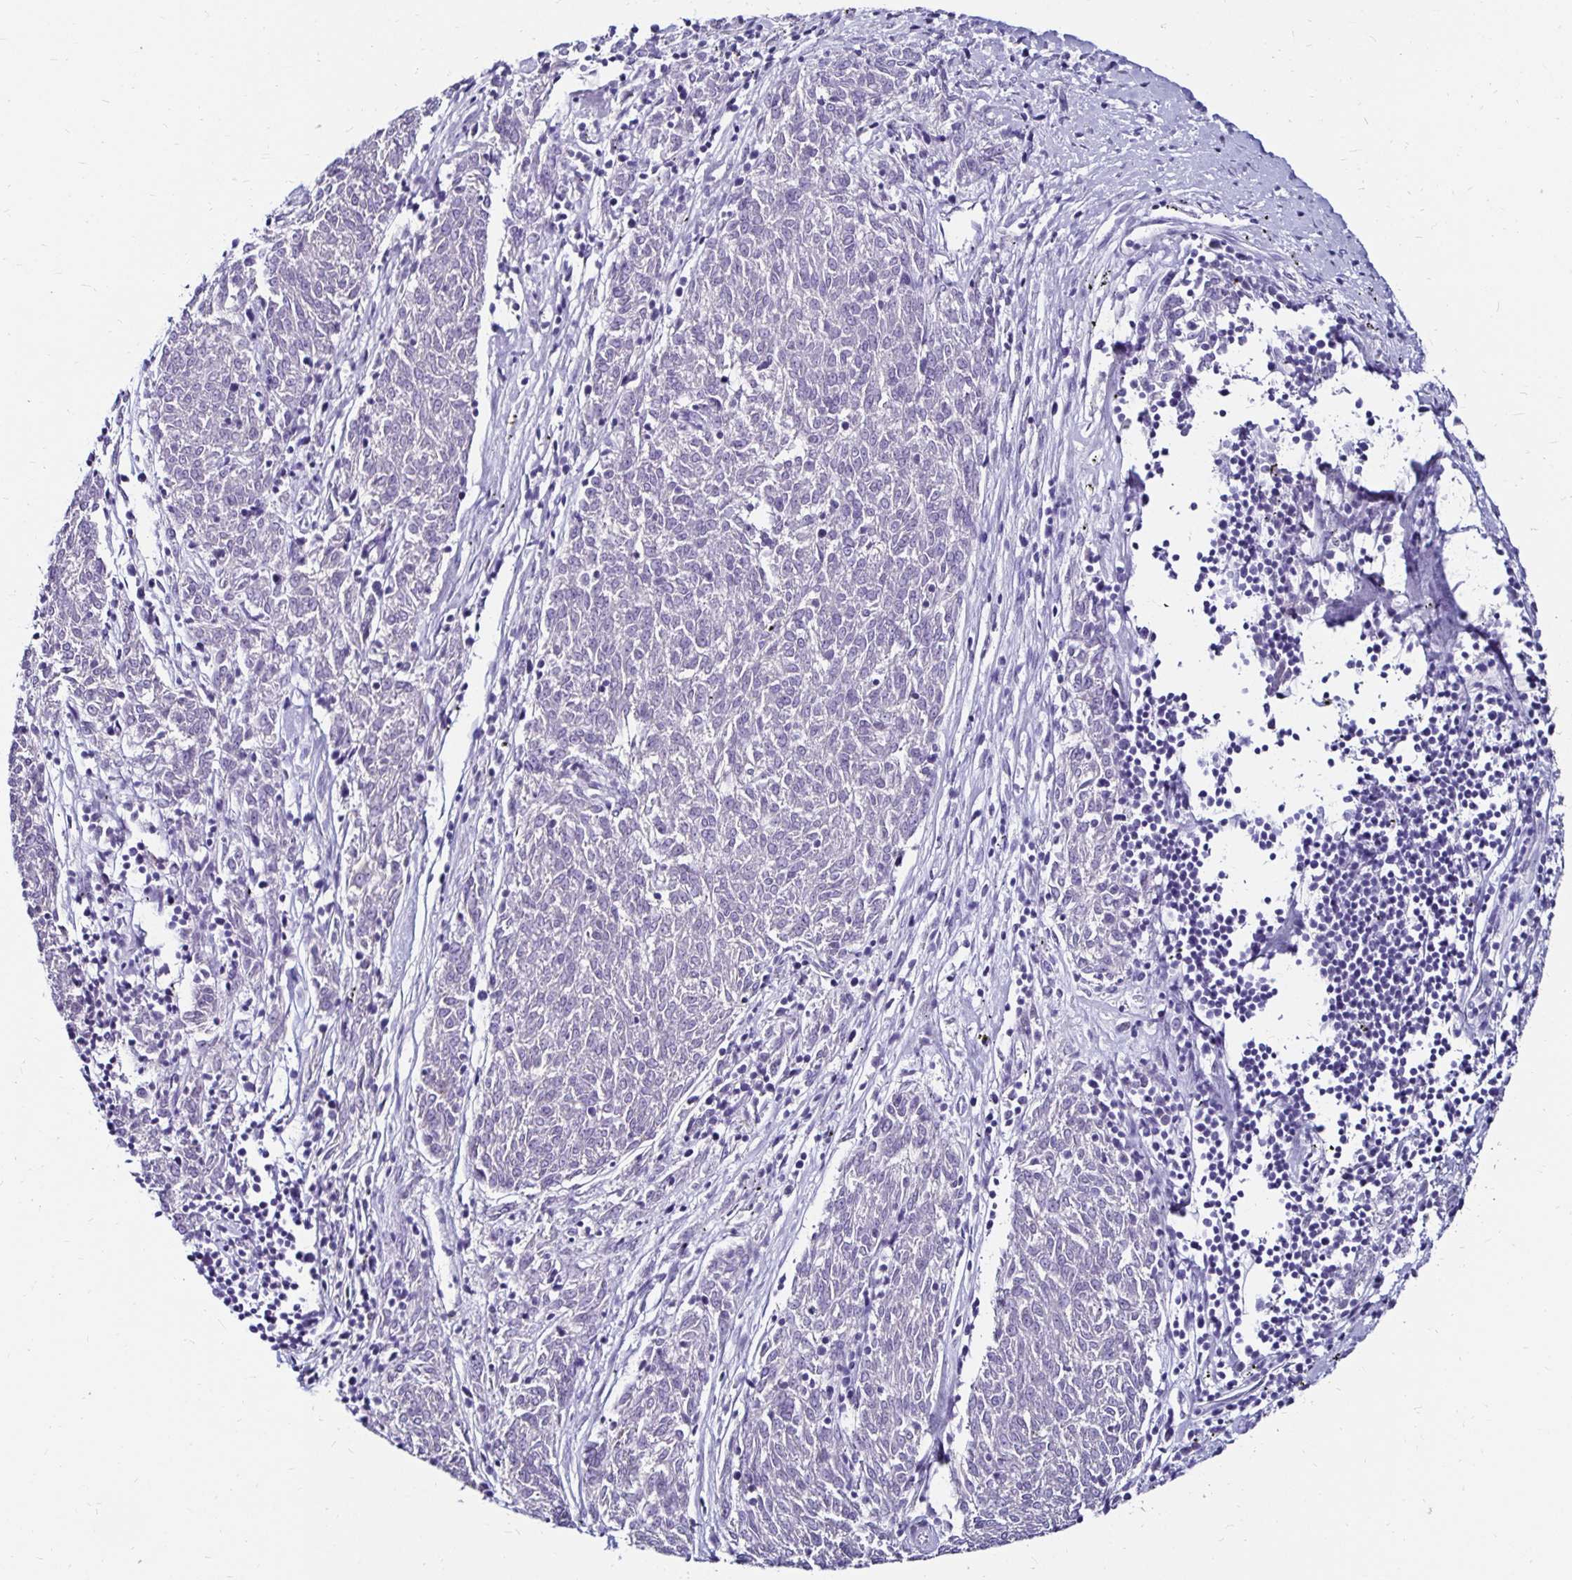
{"staining": {"intensity": "negative", "quantity": "none", "location": "none"}, "tissue": "melanoma", "cell_type": "Tumor cells", "image_type": "cancer", "snomed": [{"axis": "morphology", "description": "Malignant melanoma, NOS"}, {"axis": "topography", "description": "Skin"}], "caption": "Immunohistochemistry of human malignant melanoma reveals no staining in tumor cells.", "gene": "KCNT1", "patient": {"sex": "female", "age": 72}}